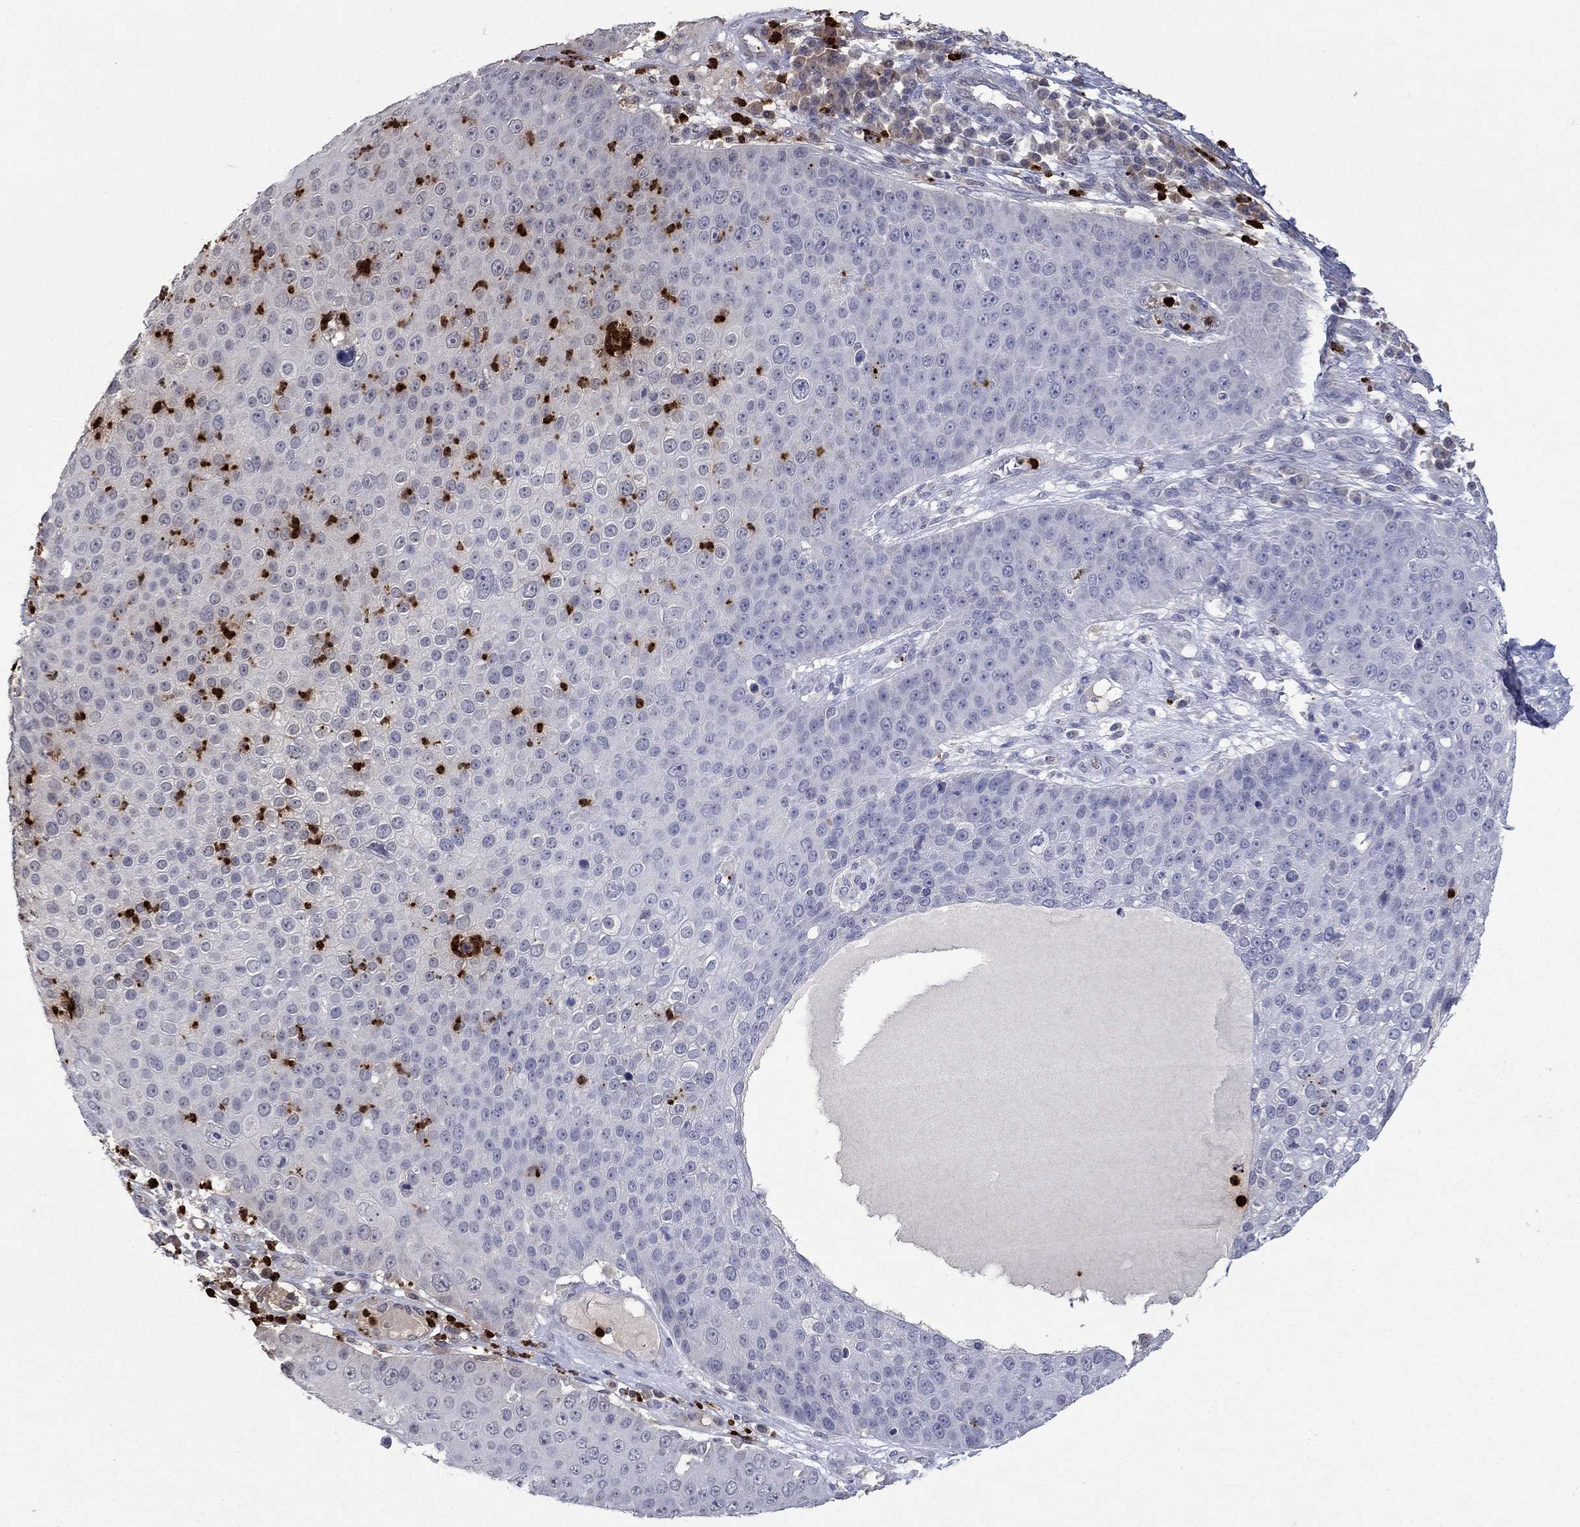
{"staining": {"intensity": "negative", "quantity": "none", "location": "none"}, "tissue": "skin cancer", "cell_type": "Tumor cells", "image_type": "cancer", "snomed": [{"axis": "morphology", "description": "Squamous cell carcinoma, NOS"}, {"axis": "topography", "description": "Skin"}], "caption": "Protein analysis of skin cancer displays no significant positivity in tumor cells.", "gene": "CCL5", "patient": {"sex": "male", "age": 71}}